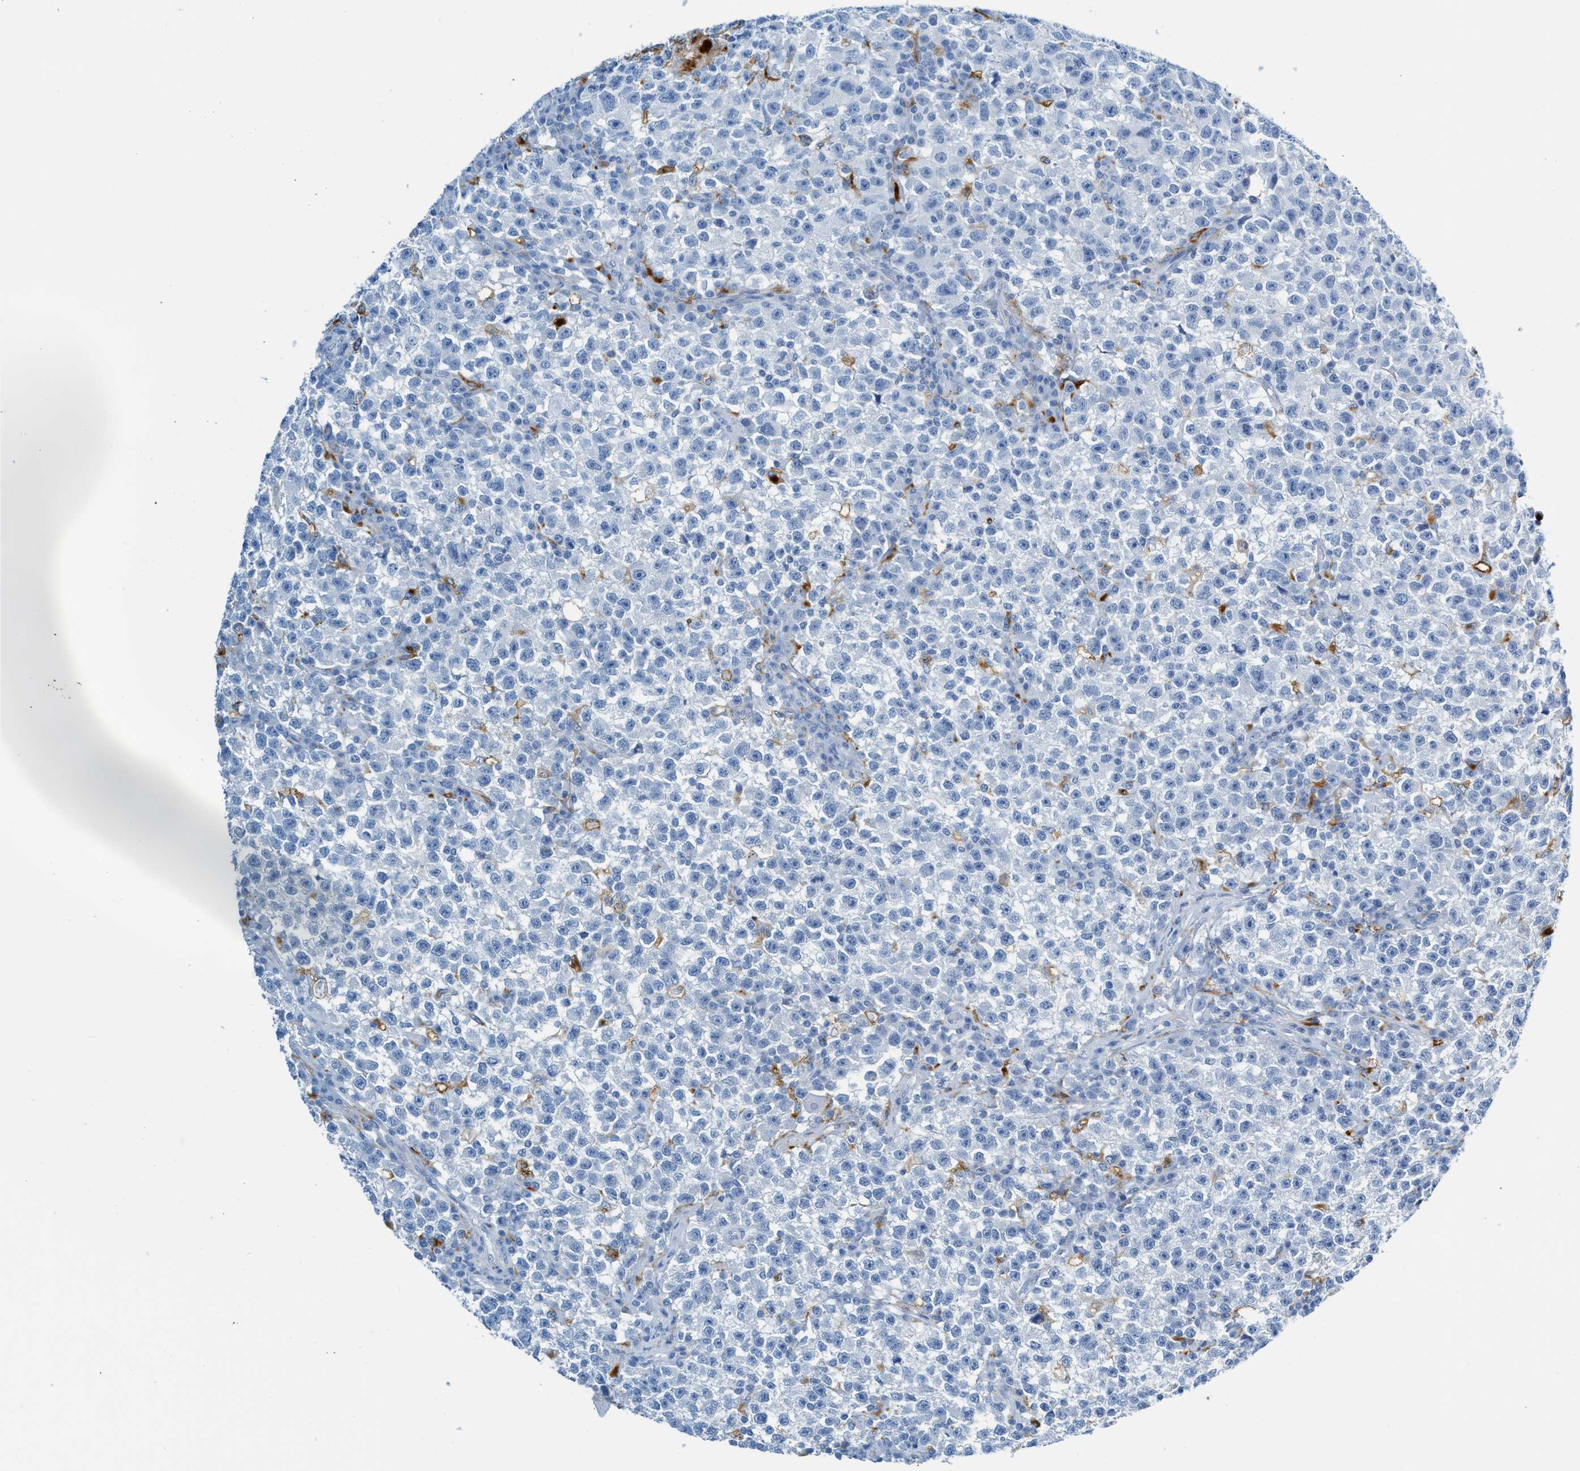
{"staining": {"intensity": "negative", "quantity": "none", "location": "none"}, "tissue": "testis cancer", "cell_type": "Tumor cells", "image_type": "cancer", "snomed": [{"axis": "morphology", "description": "Seminoma, NOS"}, {"axis": "topography", "description": "Testis"}], "caption": "This micrograph is of testis seminoma stained with IHC to label a protein in brown with the nuclei are counter-stained blue. There is no positivity in tumor cells.", "gene": "C21orf62", "patient": {"sex": "male", "age": 22}}